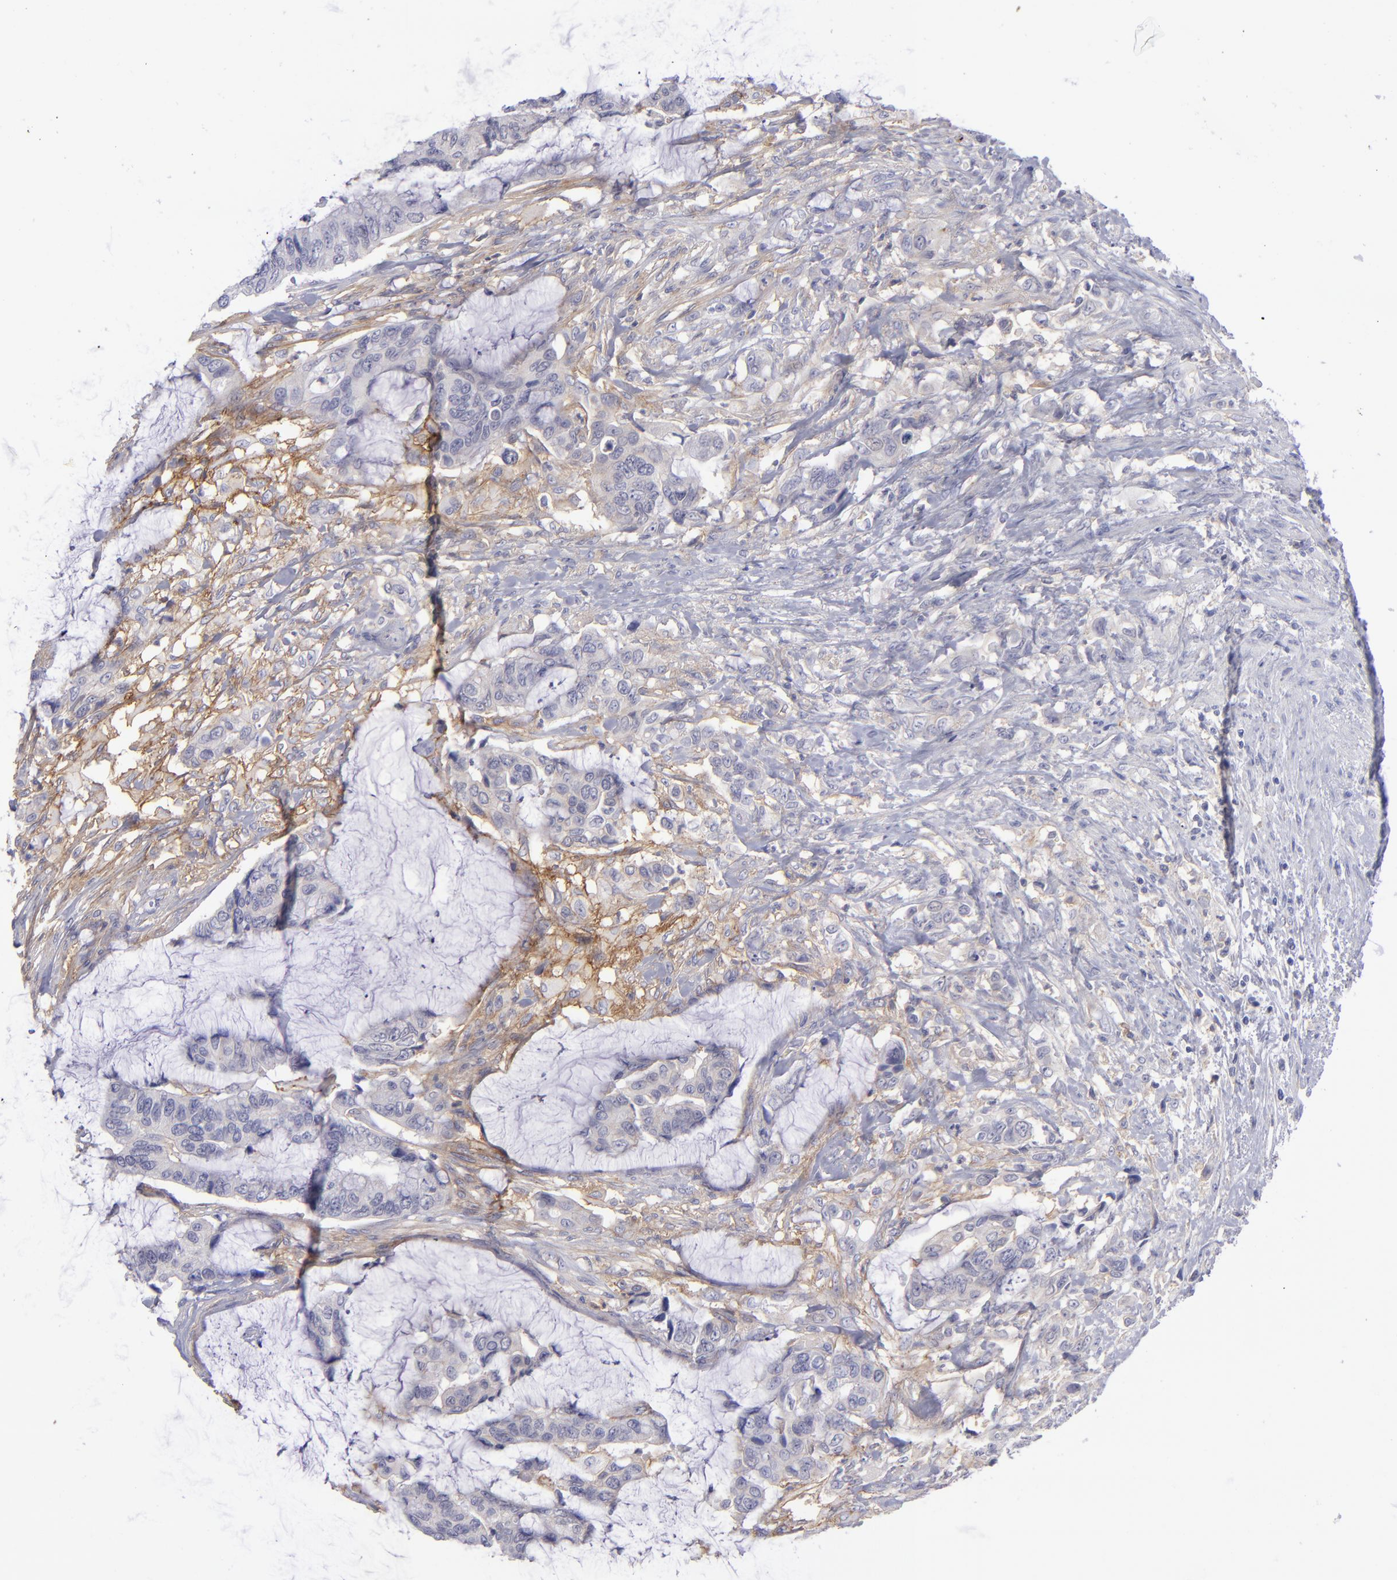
{"staining": {"intensity": "negative", "quantity": "none", "location": "none"}, "tissue": "colorectal cancer", "cell_type": "Tumor cells", "image_type": "cancer", "snomed": [{"axis": "morphology", "description": "Adenocarcinoma, NOS"}, {"axis": "topography", "description": "Rectum"}], "caption": "This is an immunohistochemistry histopathology image of human colorectal adenocarcinoma. There is no expression in tumor cells.", "gene": "BSG", "patient": {"sex": "female", "age": 59}}